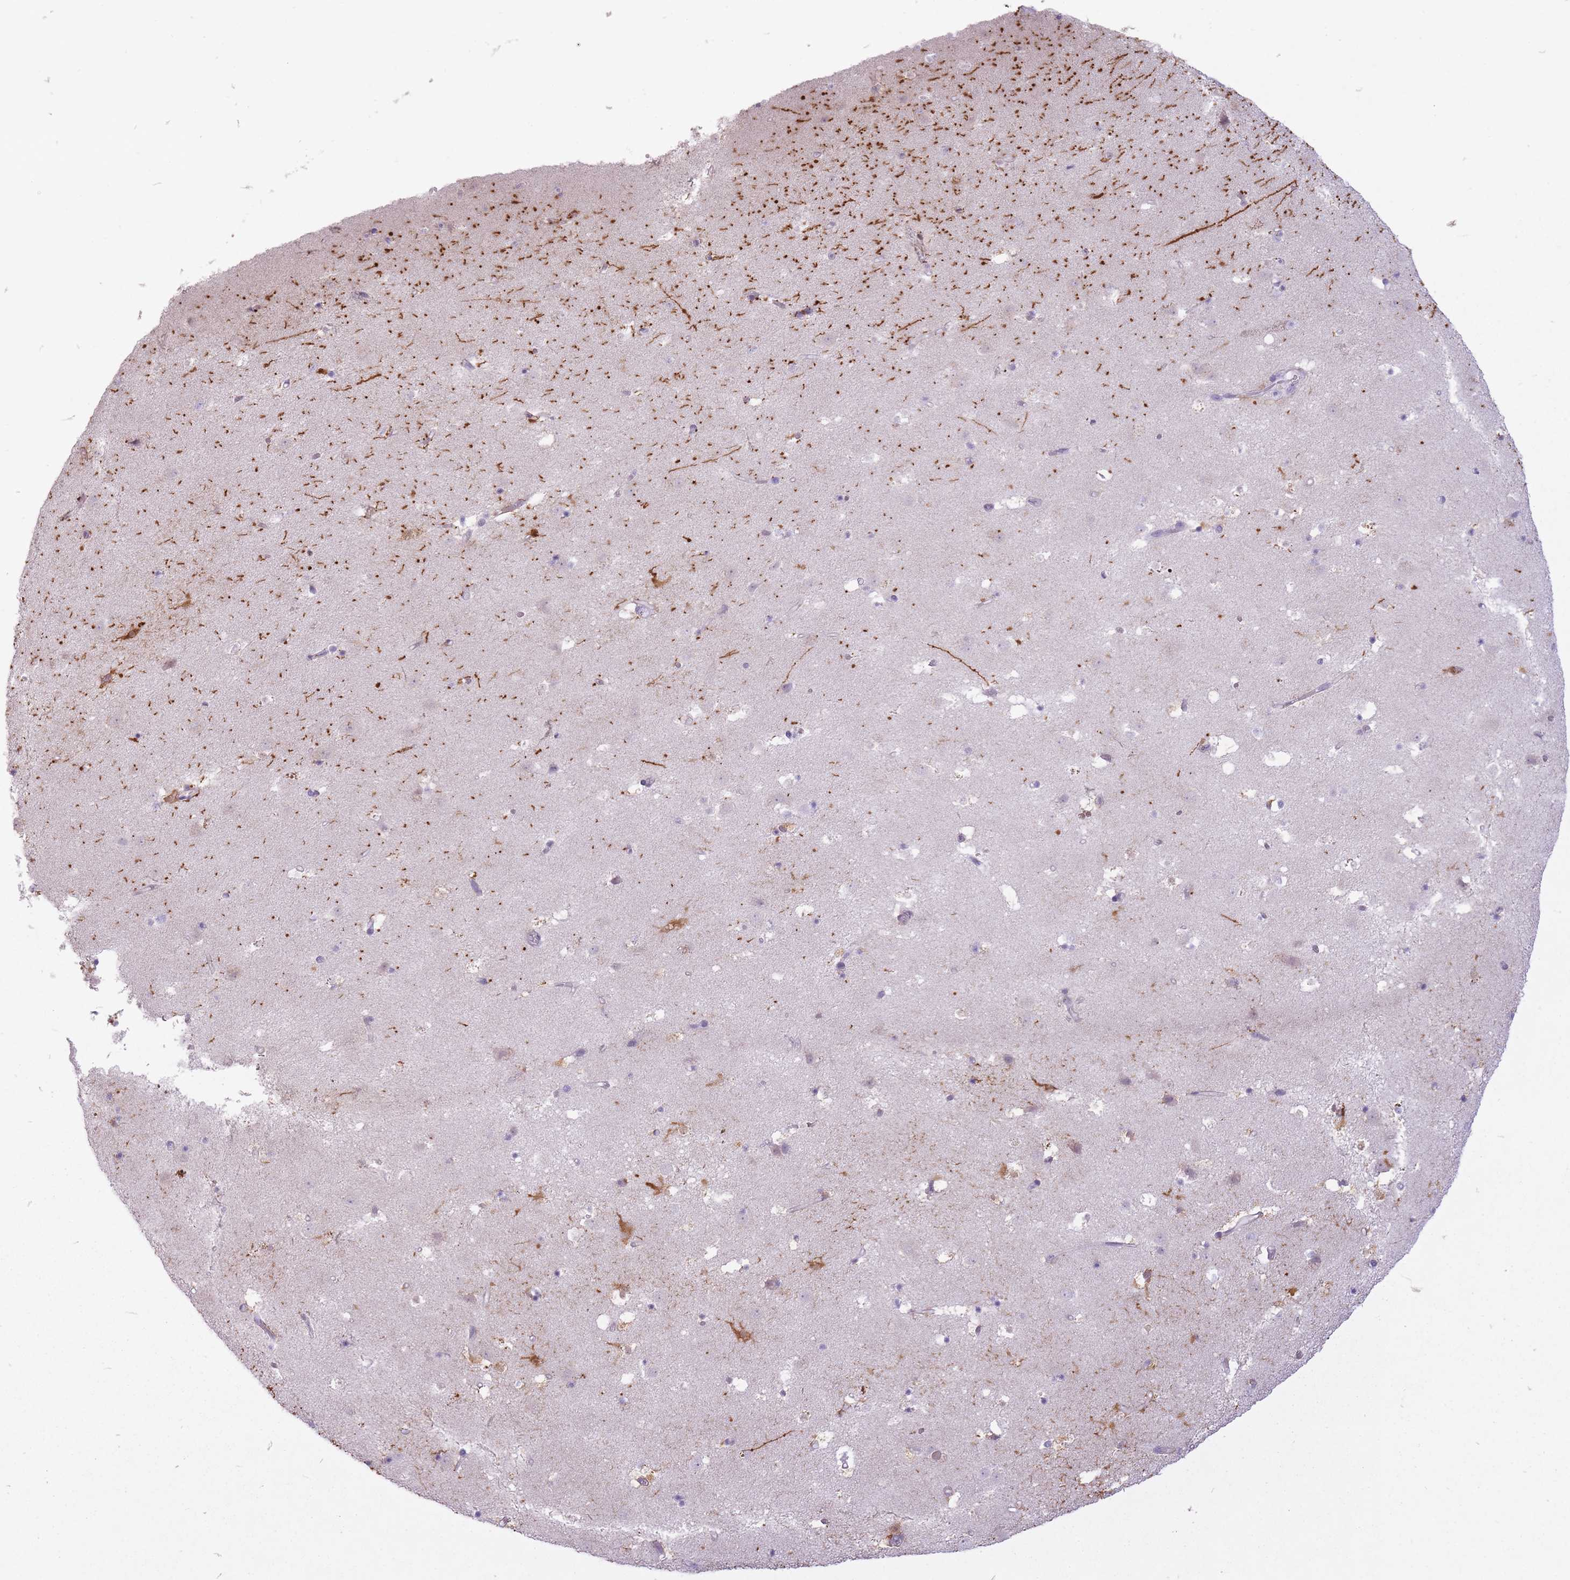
{"staining": {"intensity": "strong", "quantity": "<25%", "location": "cytoplasmic/membranous"}, "tissue": "caudate", "cell_type": "Glial cells", "image_type": "normal", "snomed": [{"axis": "morphology", "description": "Normal tissue, NOS"}, {"axis": "topography", "description": "Lateral ventricle wall"}], "caption": "IHC image of unremarkable human caudate stained for a protein (brown), which reveals medium levels of strong cytoplasmic/membranous expression in approximately <25% of glial cells.", "gene": "FAM43B", "patient": {"sex": "male", "age": 58}}